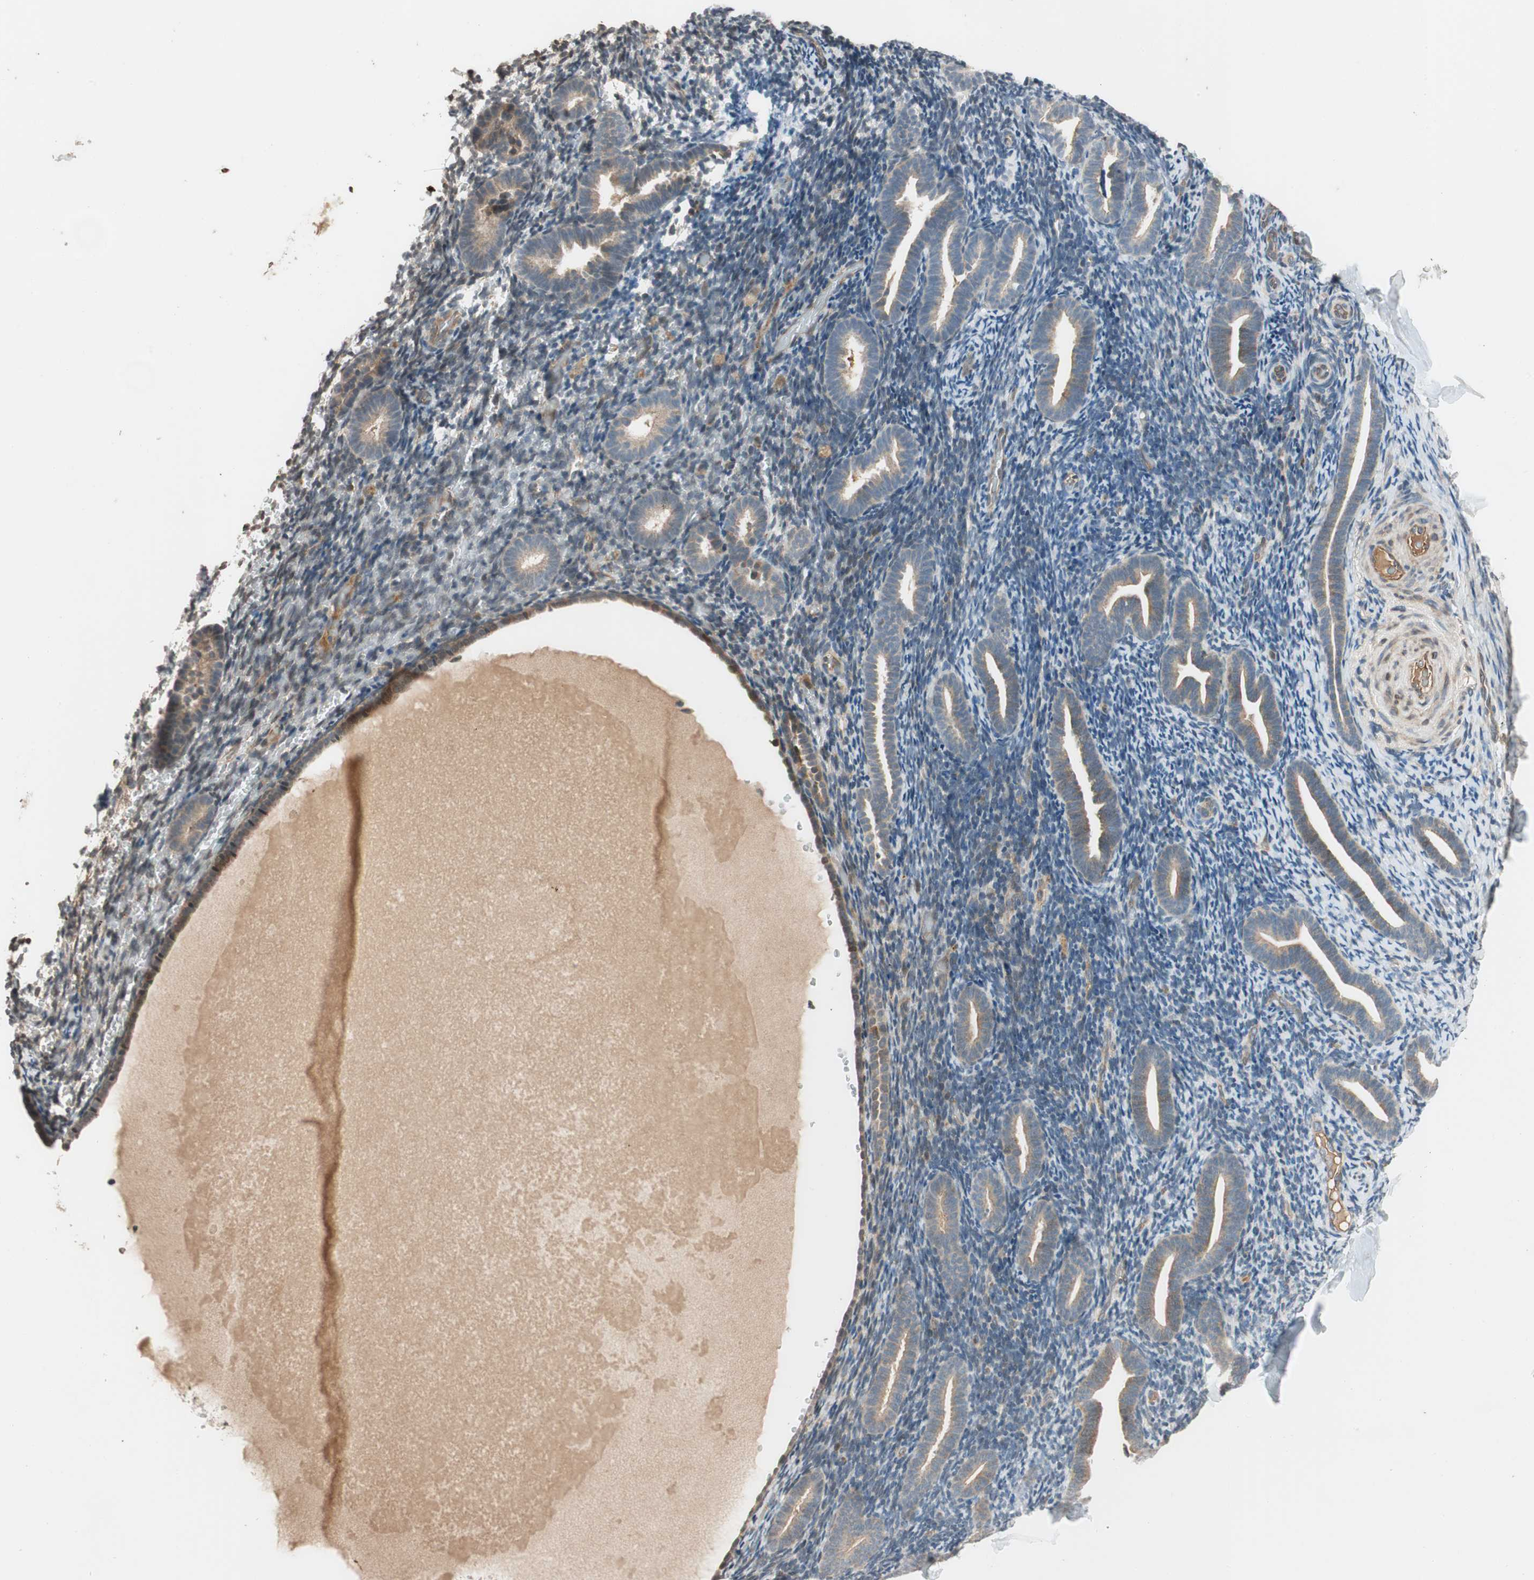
{"staining": {"intensity": "weak", "quantity": "<25%", "location": "cytoplasmic/membranous"}, "tissue": "endometrium", "cell_type": "Cells in endometrial stroma", "image_type": "normal", "snomed": [{"axis": "morphology", "description": "Normal tissue, NOS"}, {"axis": "topography", "description": "Endometrium"}], "caption": "Protein analysis of benign endometrium displays no significant expression in cells in endometrial stroma.", "gene": "GCLM", "patient": {"sex": "female", "age": 51}}